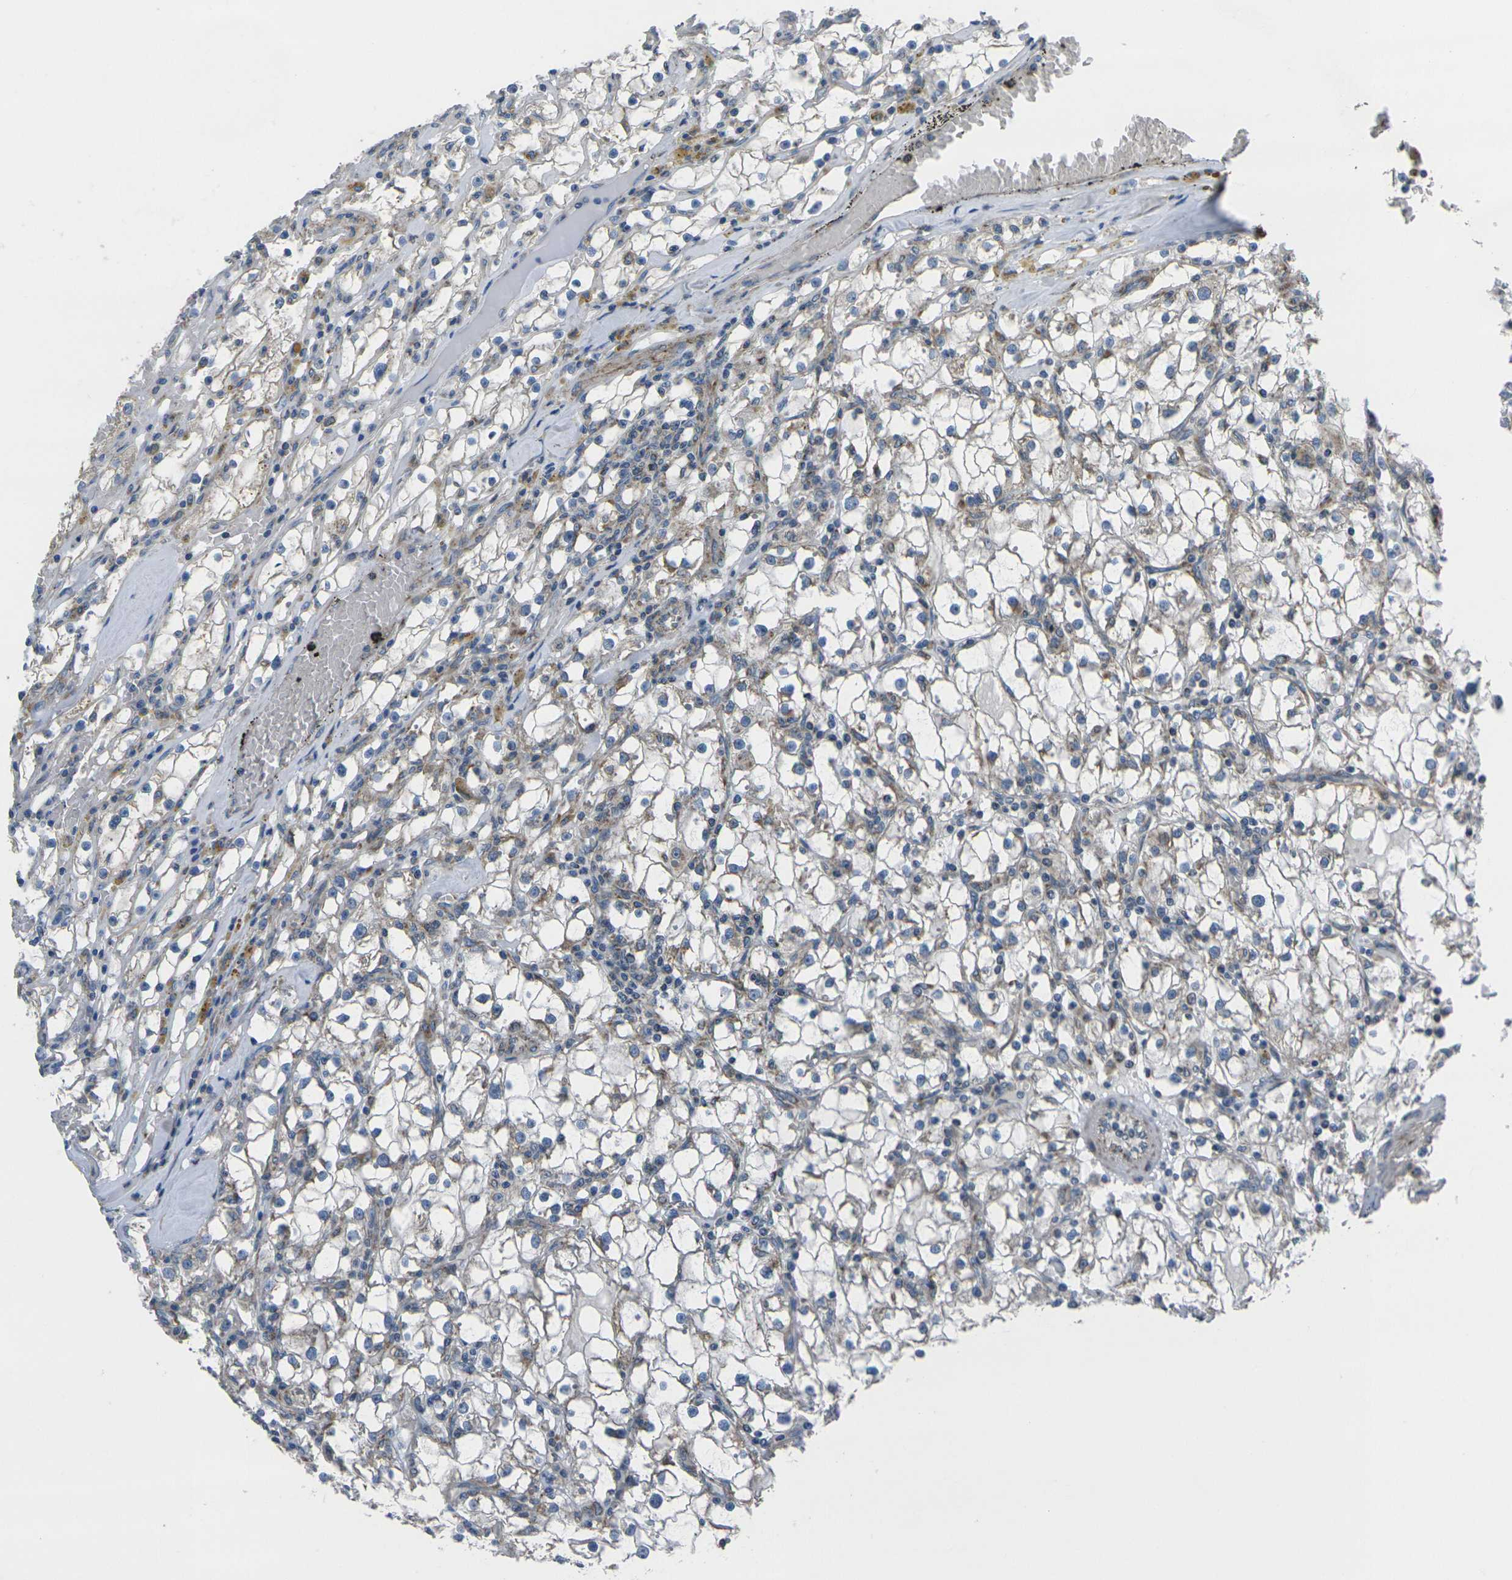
{"staining": {"intensity": "weak", "quantity": "<25%", "location": "cytoplasmic/membranous"}, "tissue": "renal cancer", "cell_type": "Tumor cells", "image_type": "cancer", "snomed": [{"axis": "morphology", "description": "Adenocarcinoma, NOS"}, {"axis": "topography", "description": "Kidney"}], "caption": "The photomicrograph displays no staining of tumor cells in renal adenocarcinoma.", "gene": "TMEM120B", "patient": {"sex": "male", "age": 56}}